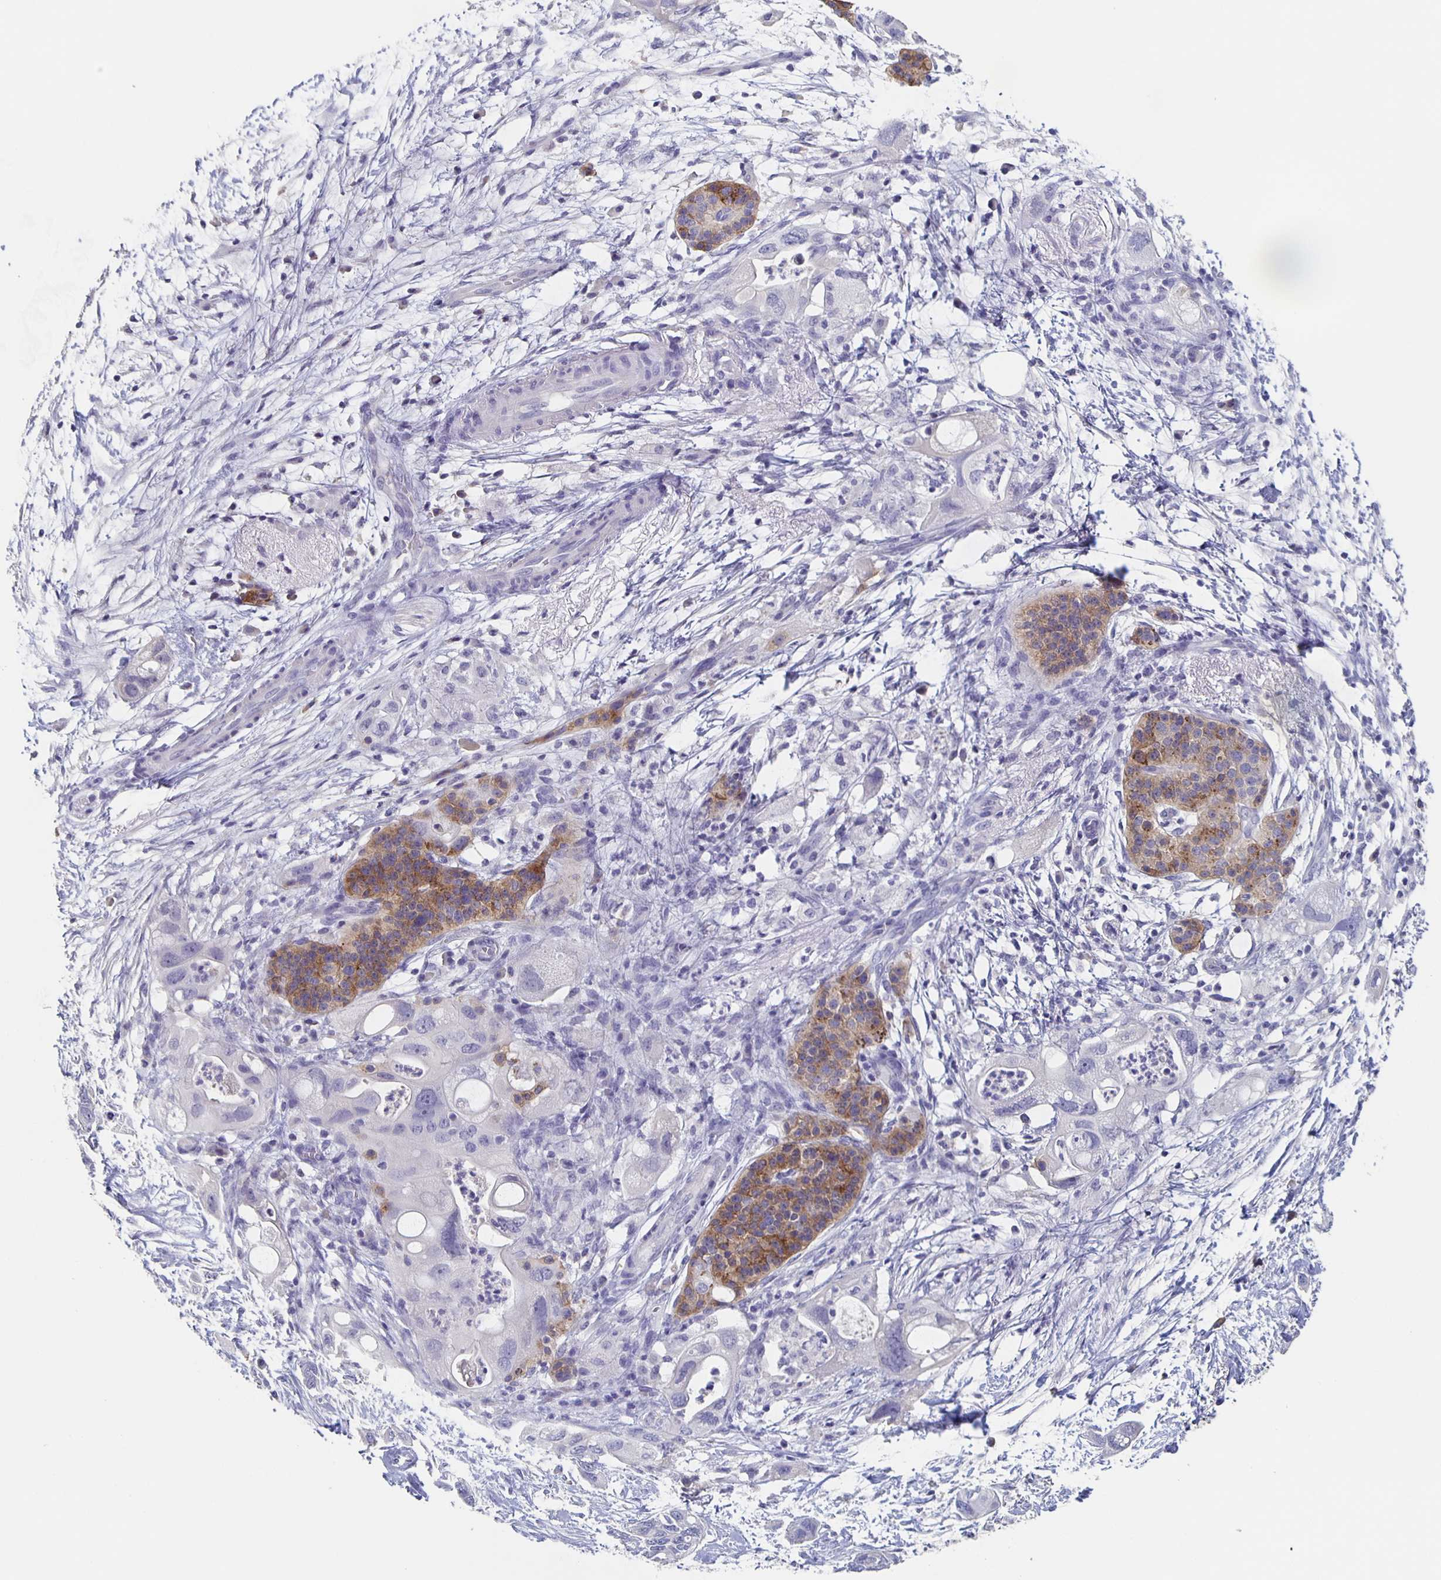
{"staining": {"intensity": "negative", "quantity": "none", "location": "none"}, "tissue": "pancreatic cancer", "cell_type": "Tumor cells", "image_type": "cancer", "snomed": [{"axis": "morphology", "description": "Adenocarcinoma, NOS"}, {"axis": "topography", "description": "Pancreas"}], "caption": "Tumor cells are negative for brown protein staining in pancreatic cancer (adenocarcinoma).", "gene": "CACNA2D2", "patient": {"sex": "female", "age": 72}}